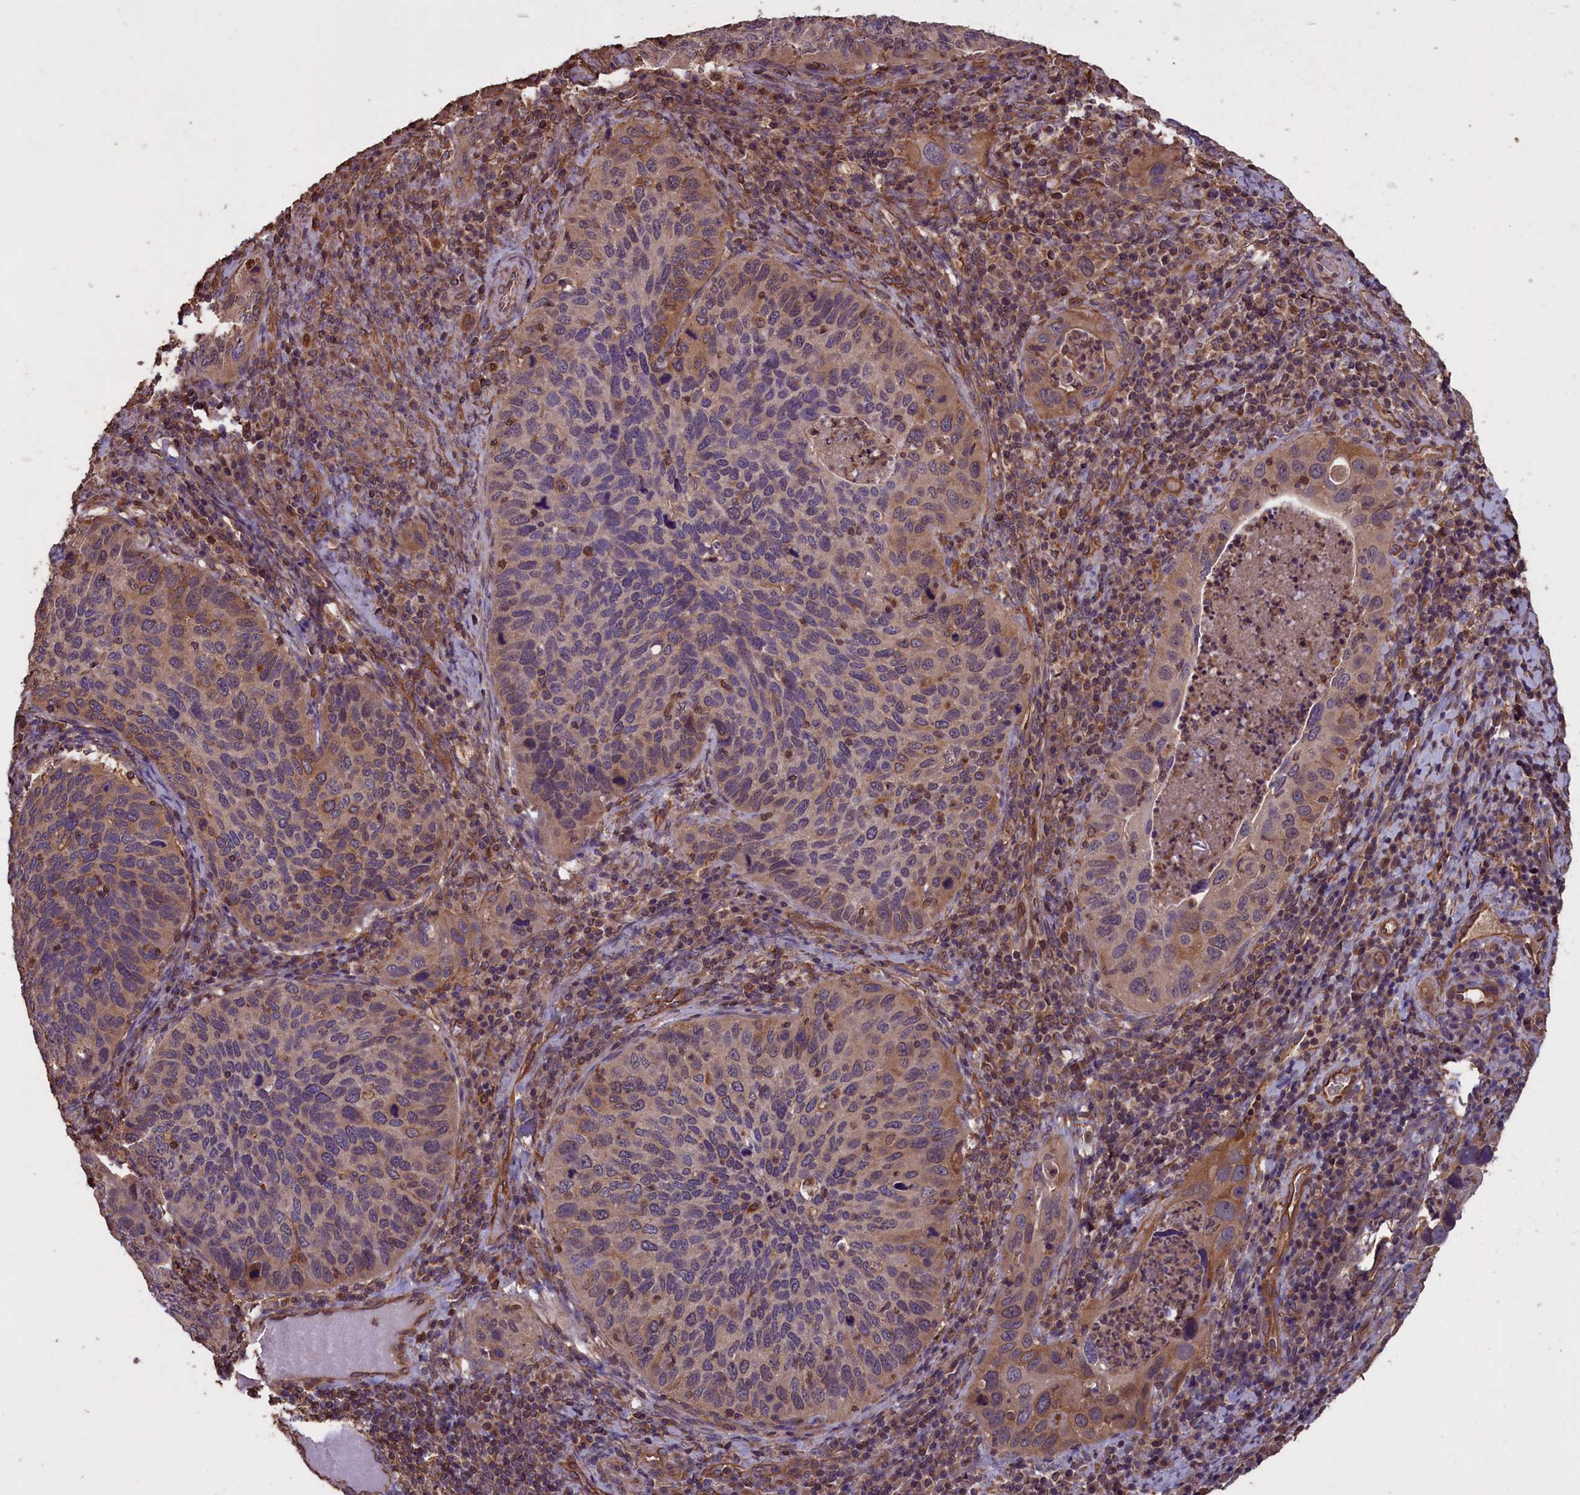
{"staining": {"intensity": "weak", "quantity": "<25%", "location": "cytoplasmic/membranous"}, "tissue": "cervical cancer", "cell_type": "Tumor cells", "image_type": "cancer", "snomed": [{"axis": "morphology", "description": "Squamous cell carcinoma, NOS"}, {"axis": "topography", "description": "Cervix"}], "caption": "The photomicrograph reveals no staining of tumor cells in cervical squamous cell carcinoma. (DAB IHC with hematoxylin counter stain).", "gene": "DAPK3", "patient": {"sex": "female", "age": 38}}